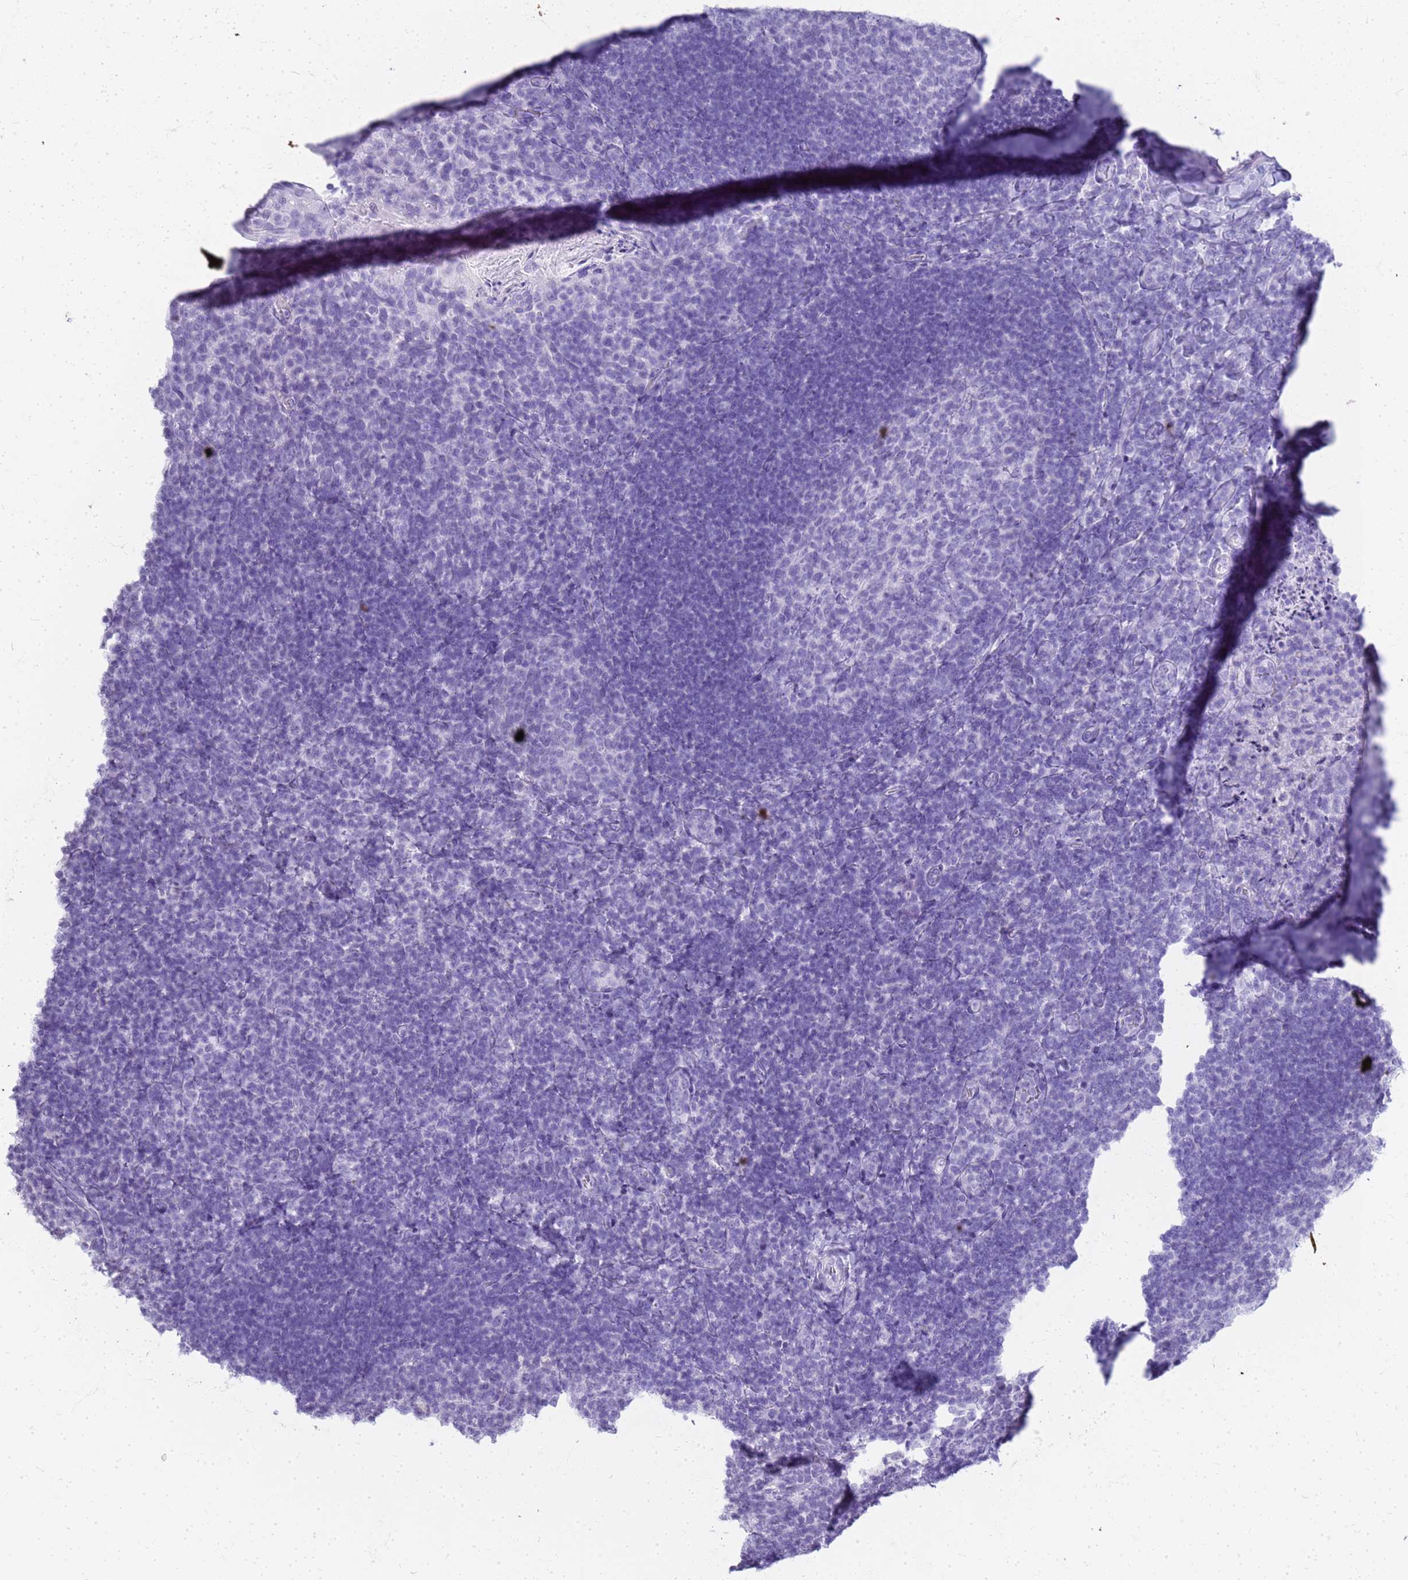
{"staining": {"intensity": "negative", "quantity": "none", "location": "none"}, "tissue": "tonsil", "cell_type": "Germinal center cells", "image_type": "normal", "snomed": [{"axis": "morphology", "description": "Normal tissue, NOS"}, {"axis": "topography", "description": "Tonsil"}], "caption": "Immunohistochemistry of normal tonsil displays no expression in germinal center cells.", "gene": "SLC7A9", "patient": {"sex": "female", "age": 10}}